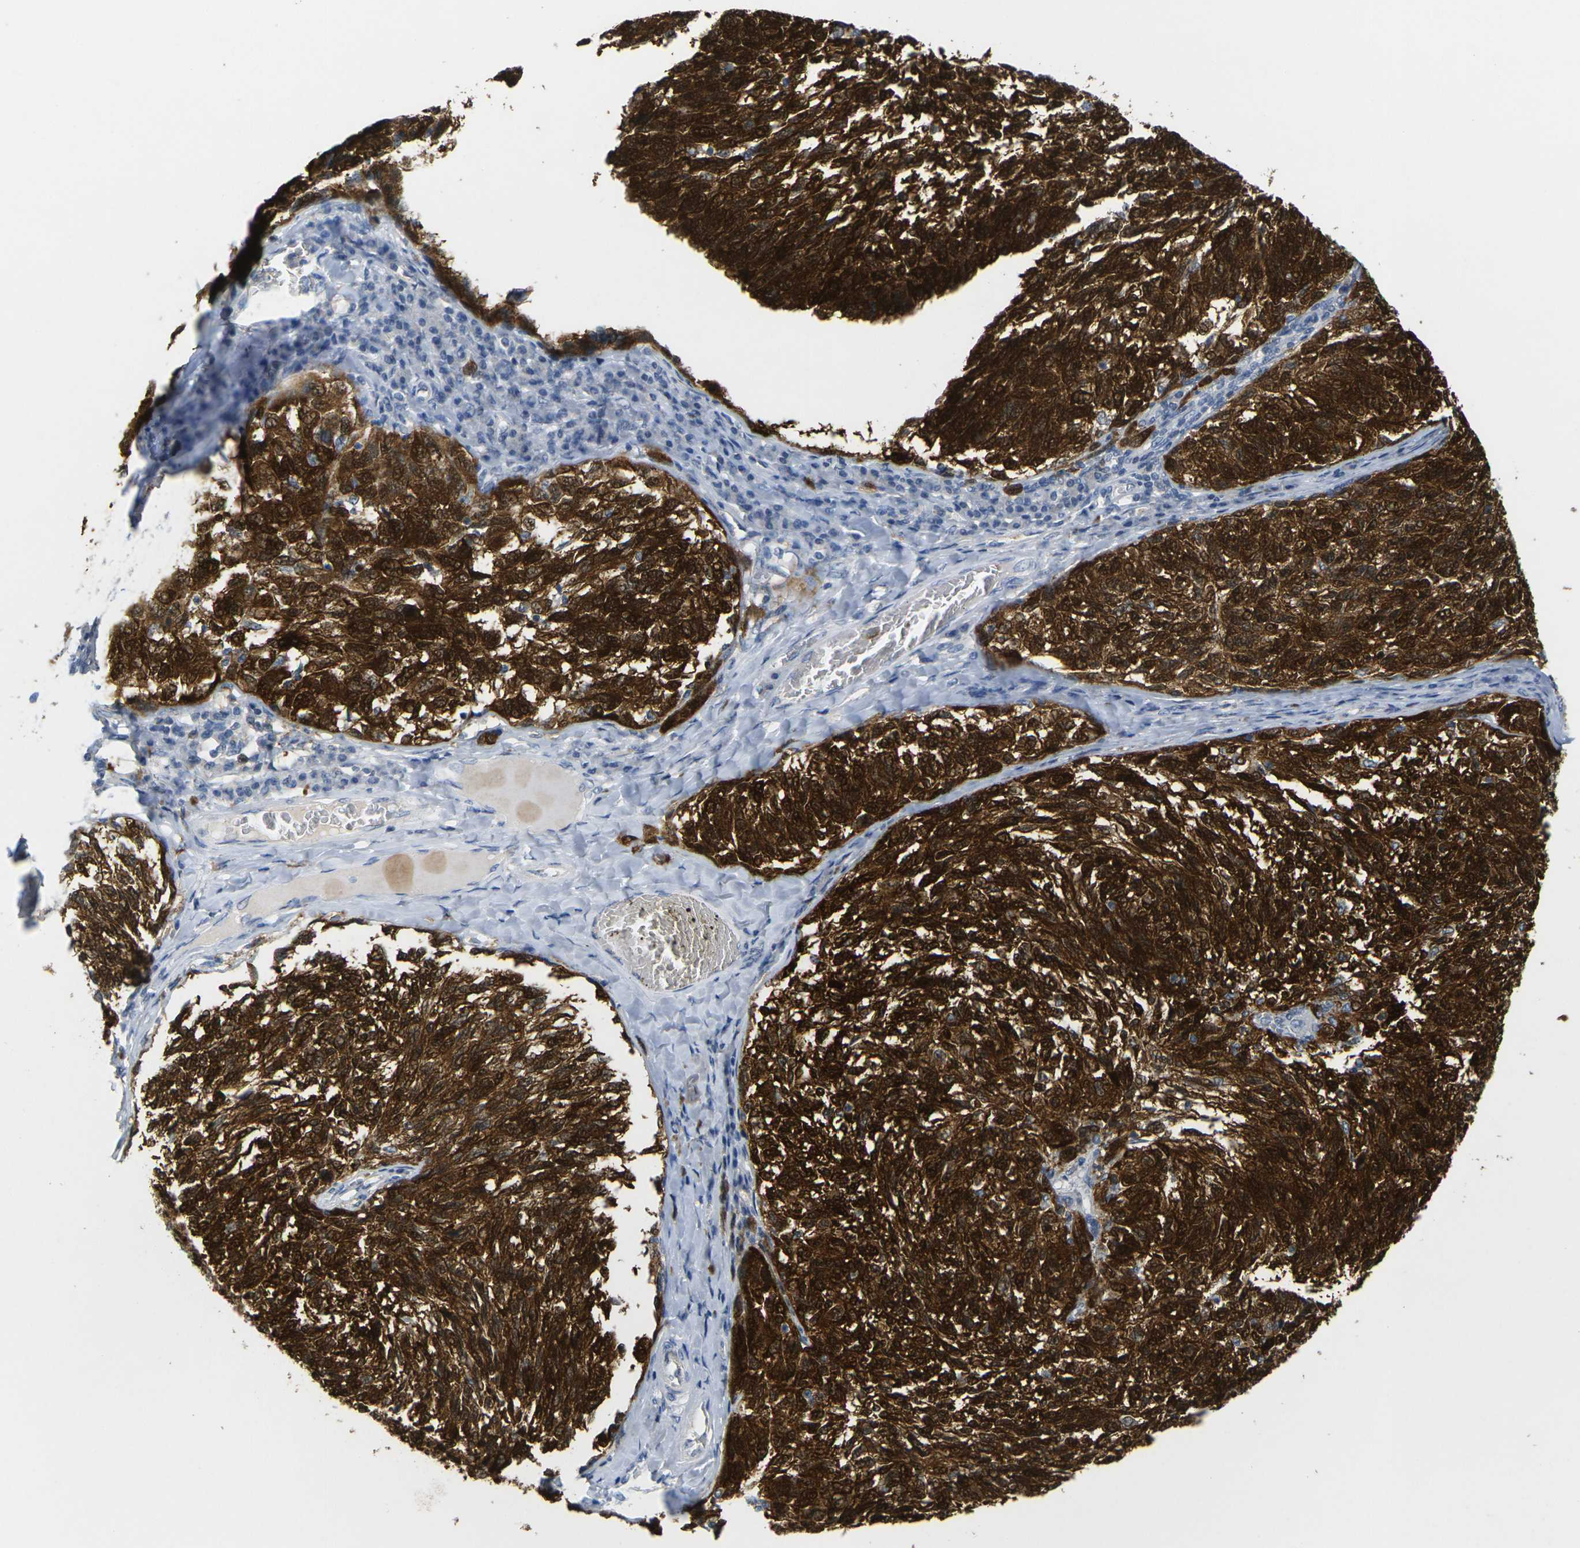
{"staining": {"intensity": "strong", "quantity": ">75%", "location": "cytoplasmic/membranous,nuclear"}, "tissue": "melanoma", "cell_type": "Tumor cells", "image_type": "cancer", "snomed": [{"axis": "morphology", "description": "Malignant melanoma, NOS"}, {"axis": "topography", "description": "Skin"}], "caption": "Immunohistochemical staining of human malignant melanoma shows high levels of strong cytoplasmic/membranous and nuclear expression in approximately >75% of tumor cells.", "gene": "CDK2", "patient": {"sex": "female", "age": 73}}